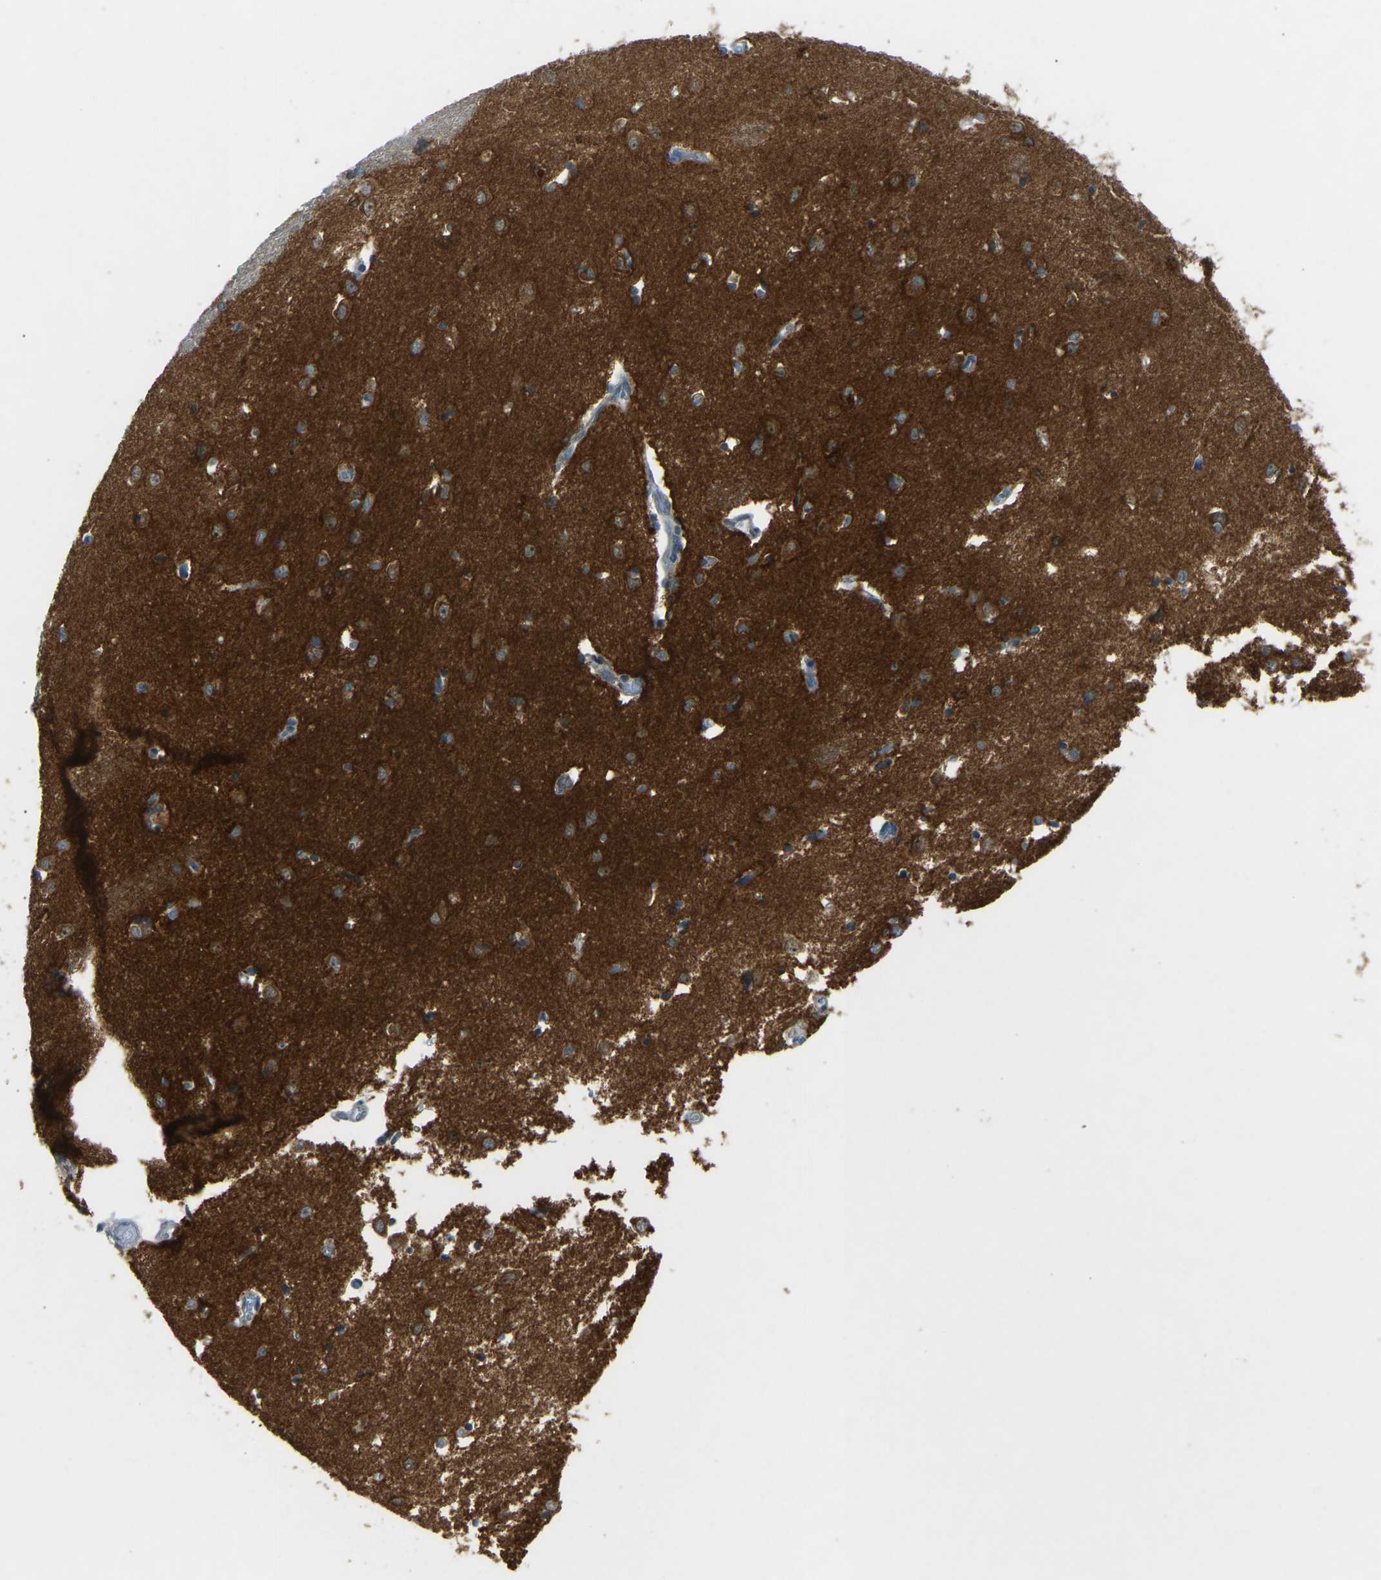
{"staining": {"intensity": "strong", "quantity": "<25%", "location": "cytoplasmic/membranous"}, "tissue": "caudate", "cell_type": "Glial cells", "image_type": "normal", "snomed": [{"axis": "morphology", "description": "Normal tissue, NOS"}, {"axis": "topography", "description": "Lateral ventricle wall"}], "caption": "This micrograph demonstrates immunohistochemistry (IHC) staining of benign human caudate, with medium strong cytoplasmic/membranous positivity in about <25% of glial cells.", "gene": "STAU2", "patient": {"sex": "female", "age": 19}}